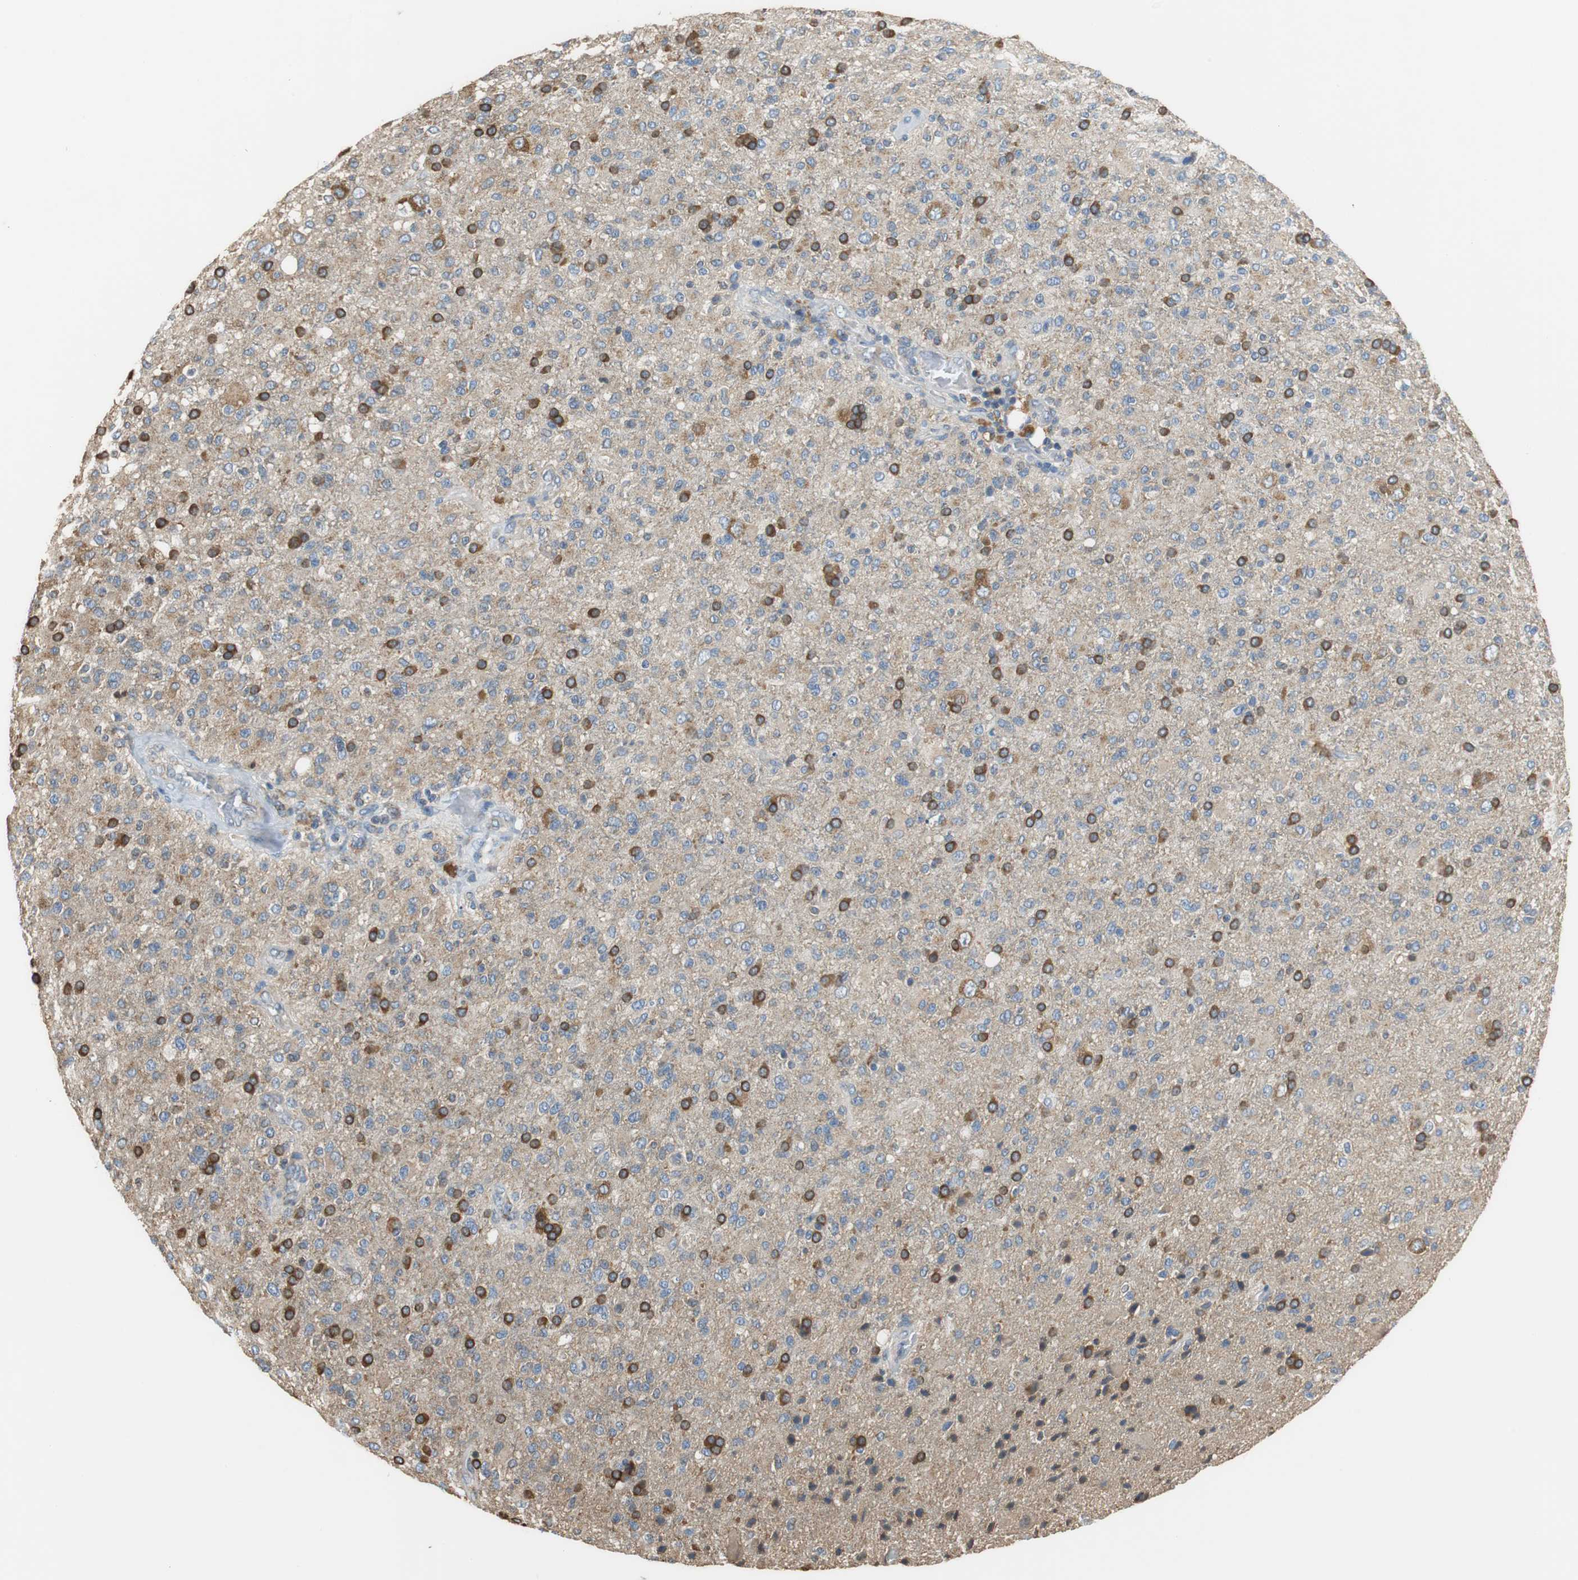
{"staining": {"intensity": "moderate", "quantity": ">75%", "location": "cytoplasmic/membranous"}, "tissue": "glioma", "cell_type": "Tumor cells", "image_type": "cancer", "snomed": [{"axis": "morphology", "description": "Glioma, malignant, High grade"}, {"axis": "topography", "description": "Brain"}], "caption": "Protein analysis of malignant glioma (high-grade) tissue reveals moderate cytoplasmic/membranous staining in approximately >75% of tumor cells. (brown staining indicates protein expression, while blue staining denotes nuclei).", "gene": "GSTK1", "patient": {"sex": "male", "age": 71}}